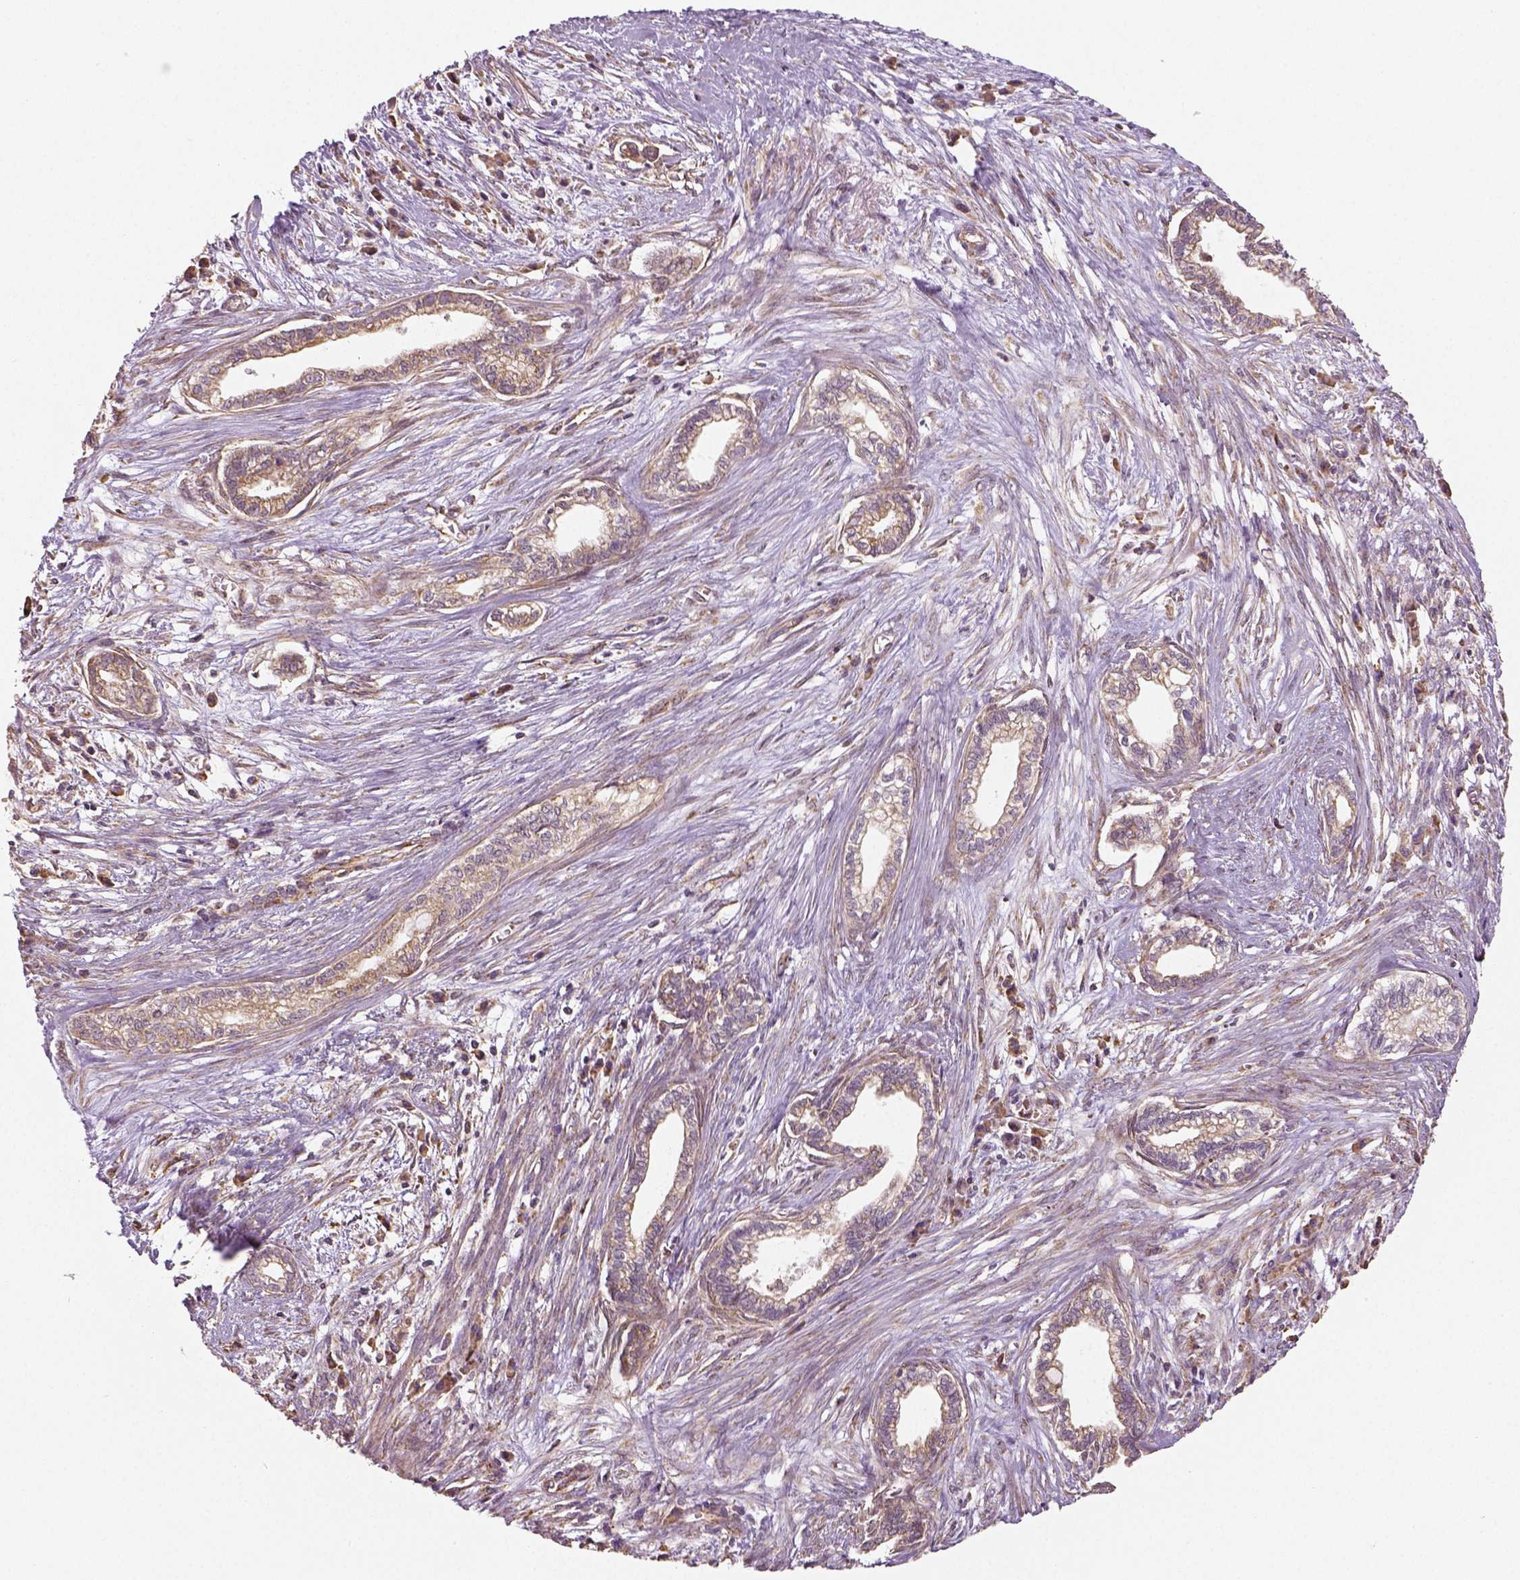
{"staining": {"intensity": "negative", "quantity": "none", "location": "none"}, "tissue": "cervical cancer", "cell_type": "Tumor cells", "image_type": "cancer", "snomed": [{"axis": "morphology", "description": "Adenocarcinoma, NOS"}, {"axis": "topography", "description": "Cervix"}], "caption": "Cervical adenocarcinoma stained for a protein using immunohistochemistry (IHC) displays no expression tumor cells.", "gene": "PGAM5", "patient": {"sex": "female", "age": 62}}